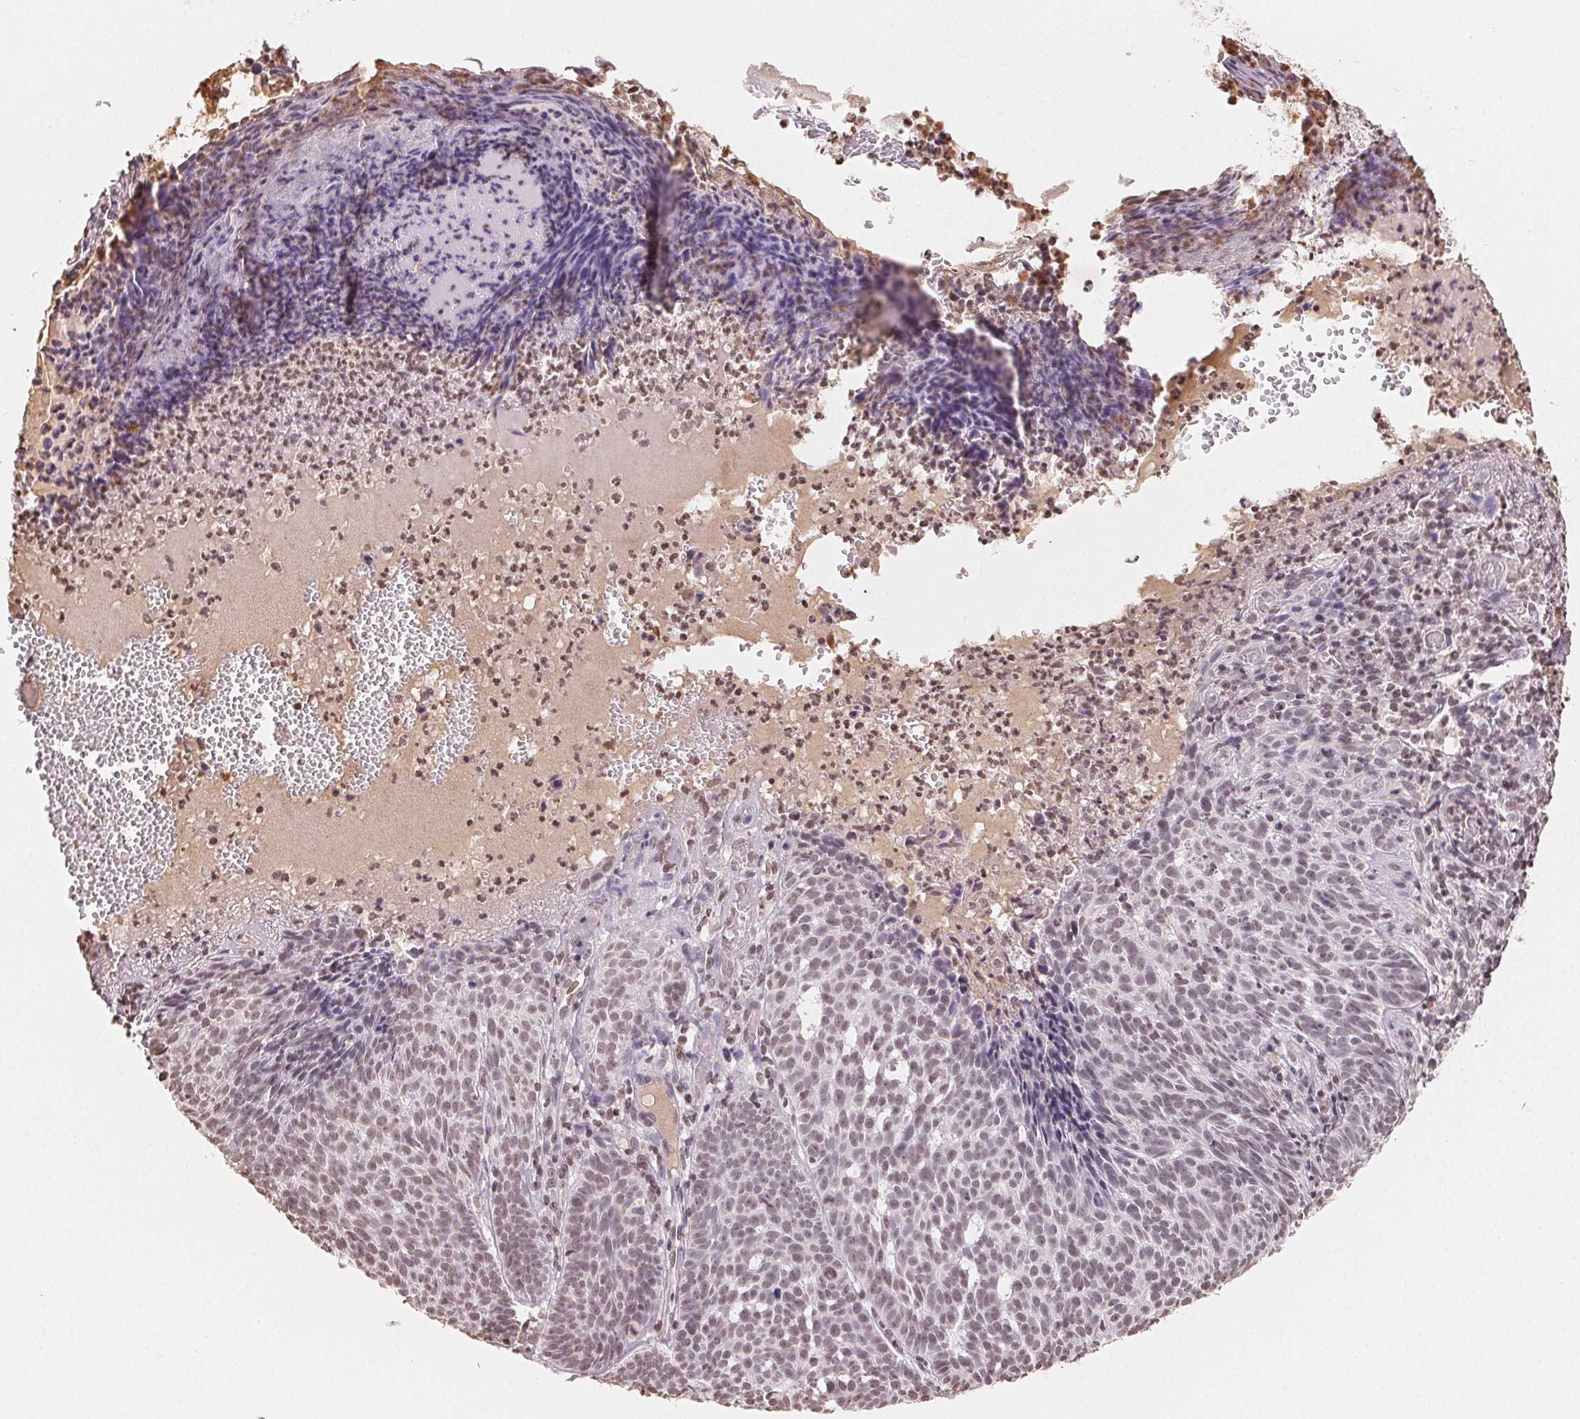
{"staining": {"intensity": "weak", "quantity": "25%-75%", "location": "nuclear"}, "tissue": "skin cancer", "cell_type": "Tumor cells", "image_type": "cancer", "snomed": [{"axis": "morphology", "description": "Basal cell carcinoma"}, {"axis": "topography", "description": "Skin"}], "caption": "Skin cancer tissue reveals weak nuclear positivity in about 25%-75% of tumor cells The staining is performed using DAB (3,3'-diaminobenzidine) brown chromogen to label protein expression. The nuclei are counter-stained blue using hematoxylin.", "gene": "TBP", "patient": {"sex": "male", "age": 90}}